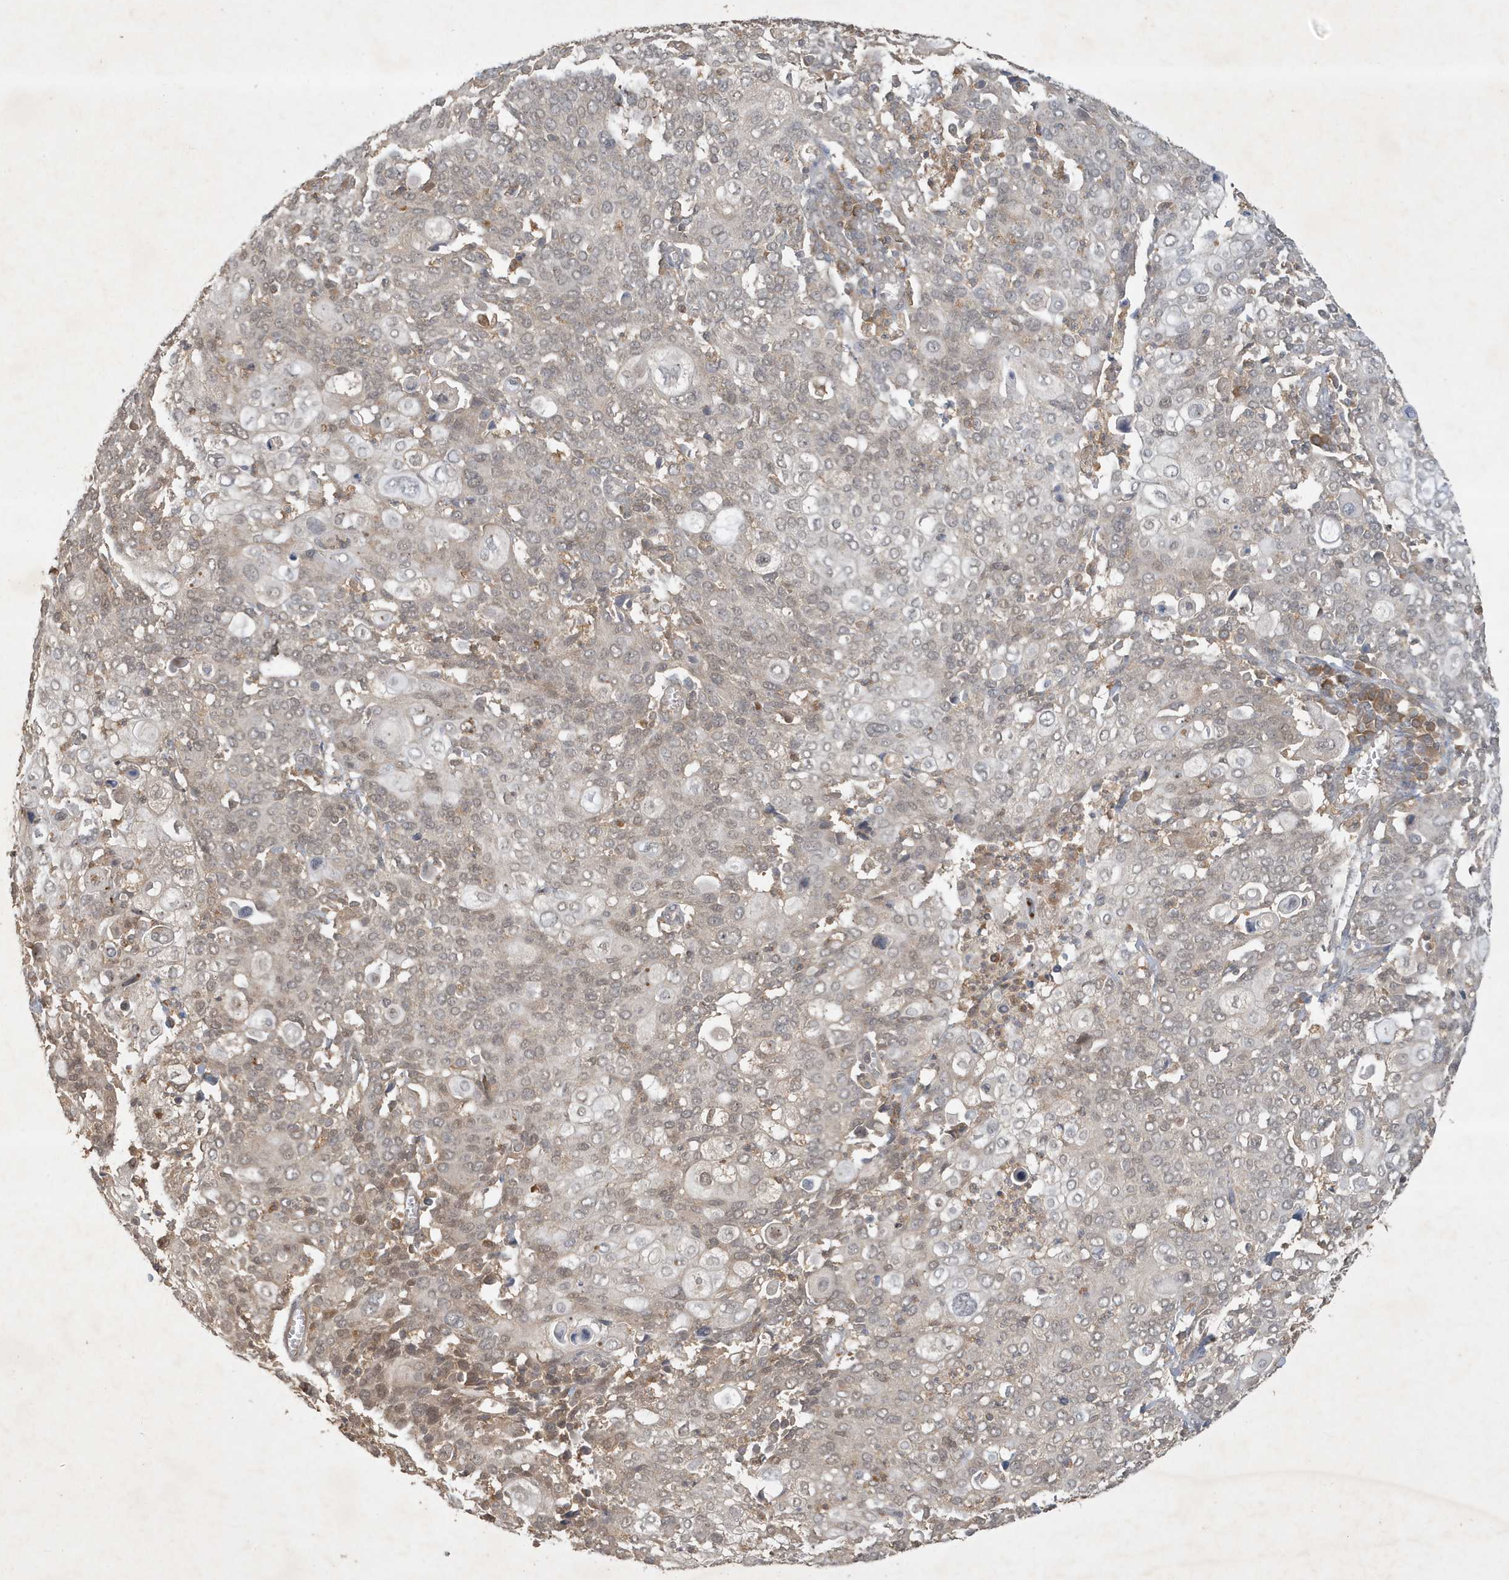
{"staining": {"intensity": "weak", "quantity": "25%-75%", "location": "cytoplasmic/membranous"}, "tissue": "cervical cancer", "cell_type": "Tumor cells", "image_type": "cancer", "snomed": [{"axis": "morphology", "description": "Squamous cell carcinoma, NOS"}, {"axis": "topography", "description": "Cervix"}], "caption": "Tumor cells demonstrate low levels of weak cytoplasmic/membranous expression in approximately 25%-75% of cells in cervical cancer (squamous cell carcinoma).", "gene": "ABCB9", "patient": {"sex": "female", "age": 40}}